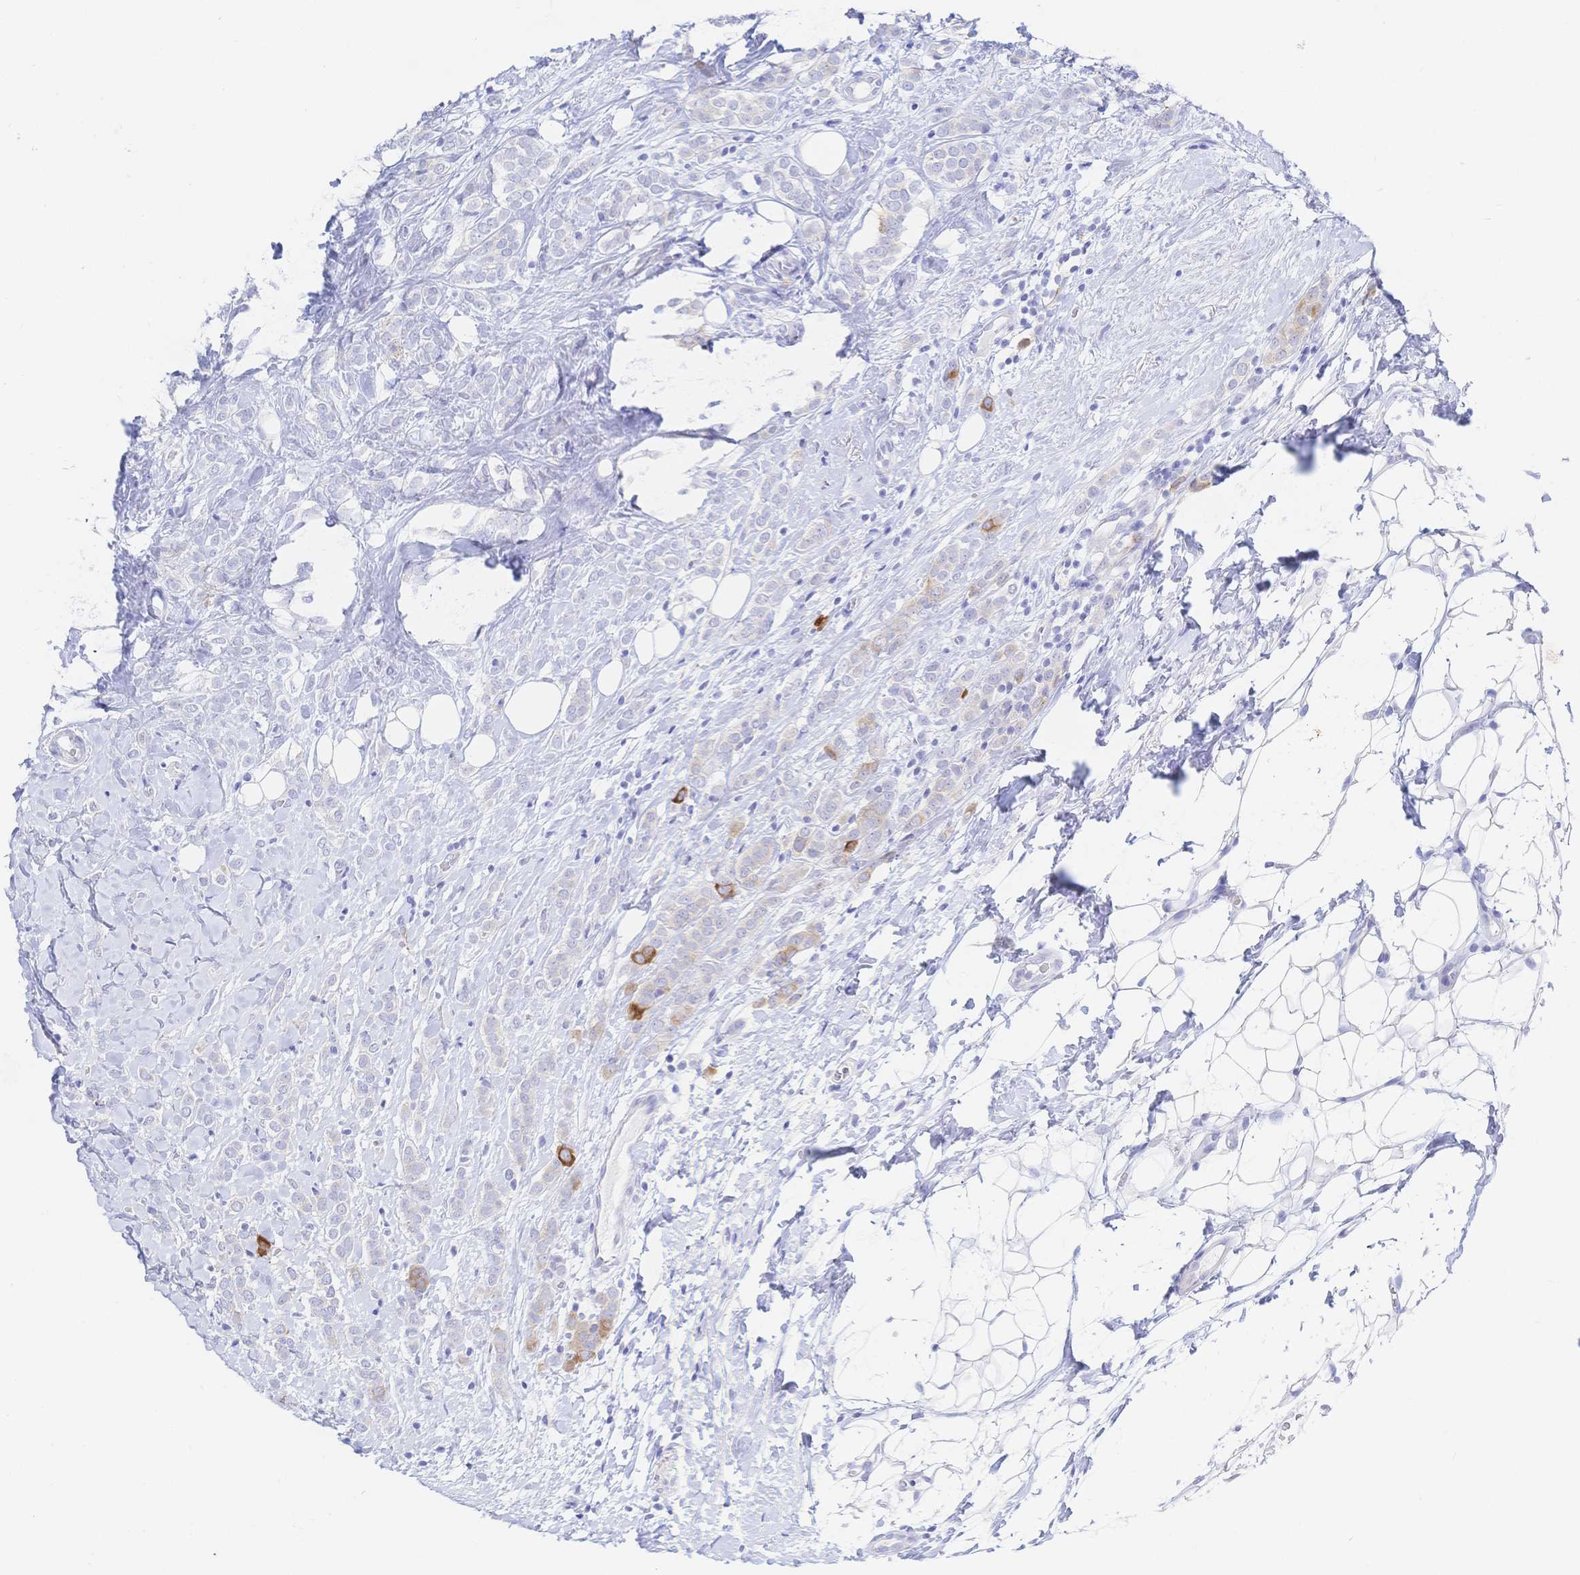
{"staining": {"intensity": "strong", "quantity": "<25%", "location": "cytoplasmic/membranous"}, "tissue": "breast cancer", "cell_type": "Tumor cells", "image_type": "cancer", "snomed": [{"axis": "morphology", "description": "Lobular carcinoma"}, {"axis": "topography", "description": "Breast"}], "caption": "A brown stain shows strong cytoplasmic/membranous expression of a protein in lobular carcinoma (breast) tumor cells. Ihc stains the protein of interest in brown and the nuclei are stained blue.", "gene": "RRM1", "patient": {"sex": "female", "age": 49}}